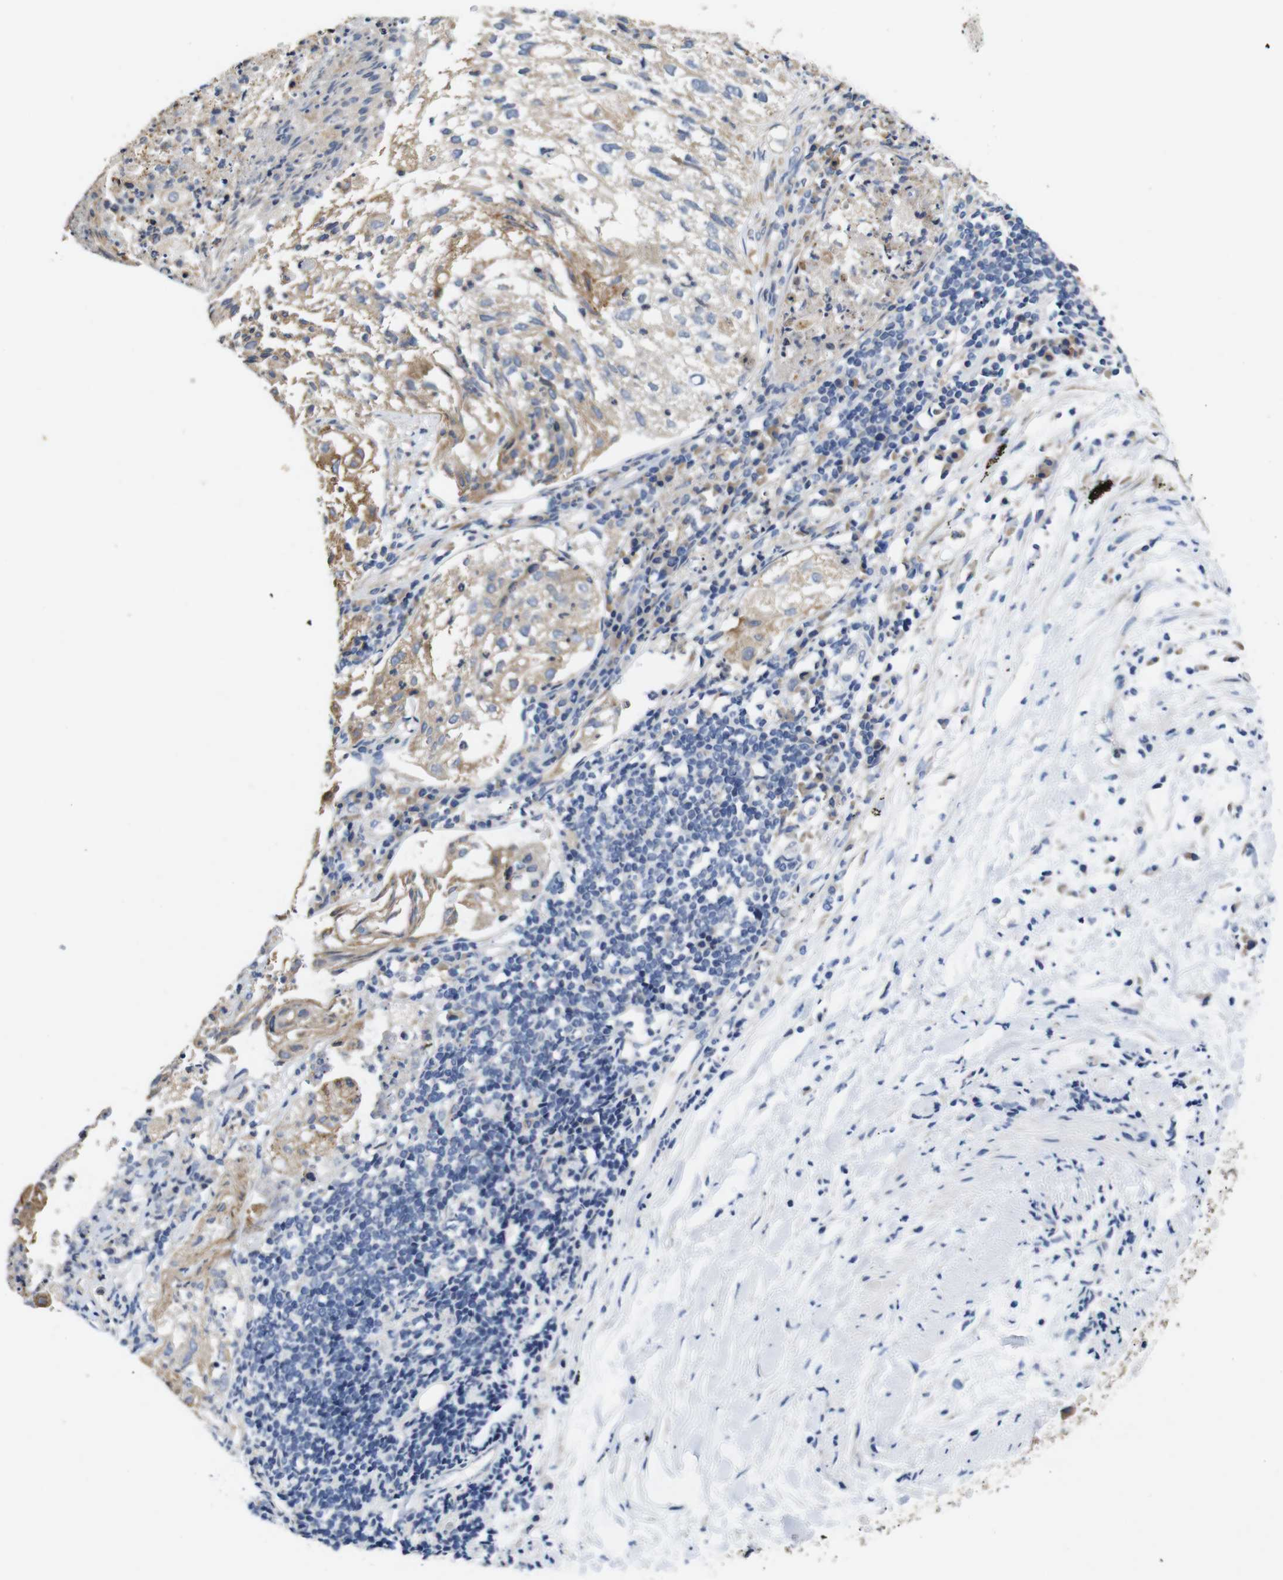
{"staining": {"intensity": "weak", "quantity": ">75%", "location": "cytoplasmic/membranous"}, "tissue": "lung cancer", "cell_type": "Tumor cells", "image_type": "cancer", "snomed": [{"axis": "morphology", "description": "Inflammation, NOS"}, {"axis": "morphology", "description": "Squamous cell carcinoma, NOS"}, {"axis": "topography", "description": "Lymph node"}, {"axis": "topography", "description": "Soft tissue"}, {"axis": "topography", "description": "Lung"}], "caption": "About >75% of tumor cells in human lung squamous cell carcinoma exhibit weak cytoplasmic/membranous protein expression as visualized by brown immunohistochemical staining.", "gene": "MARCHF7", "patient": {"sex": "male", "age": 66}}